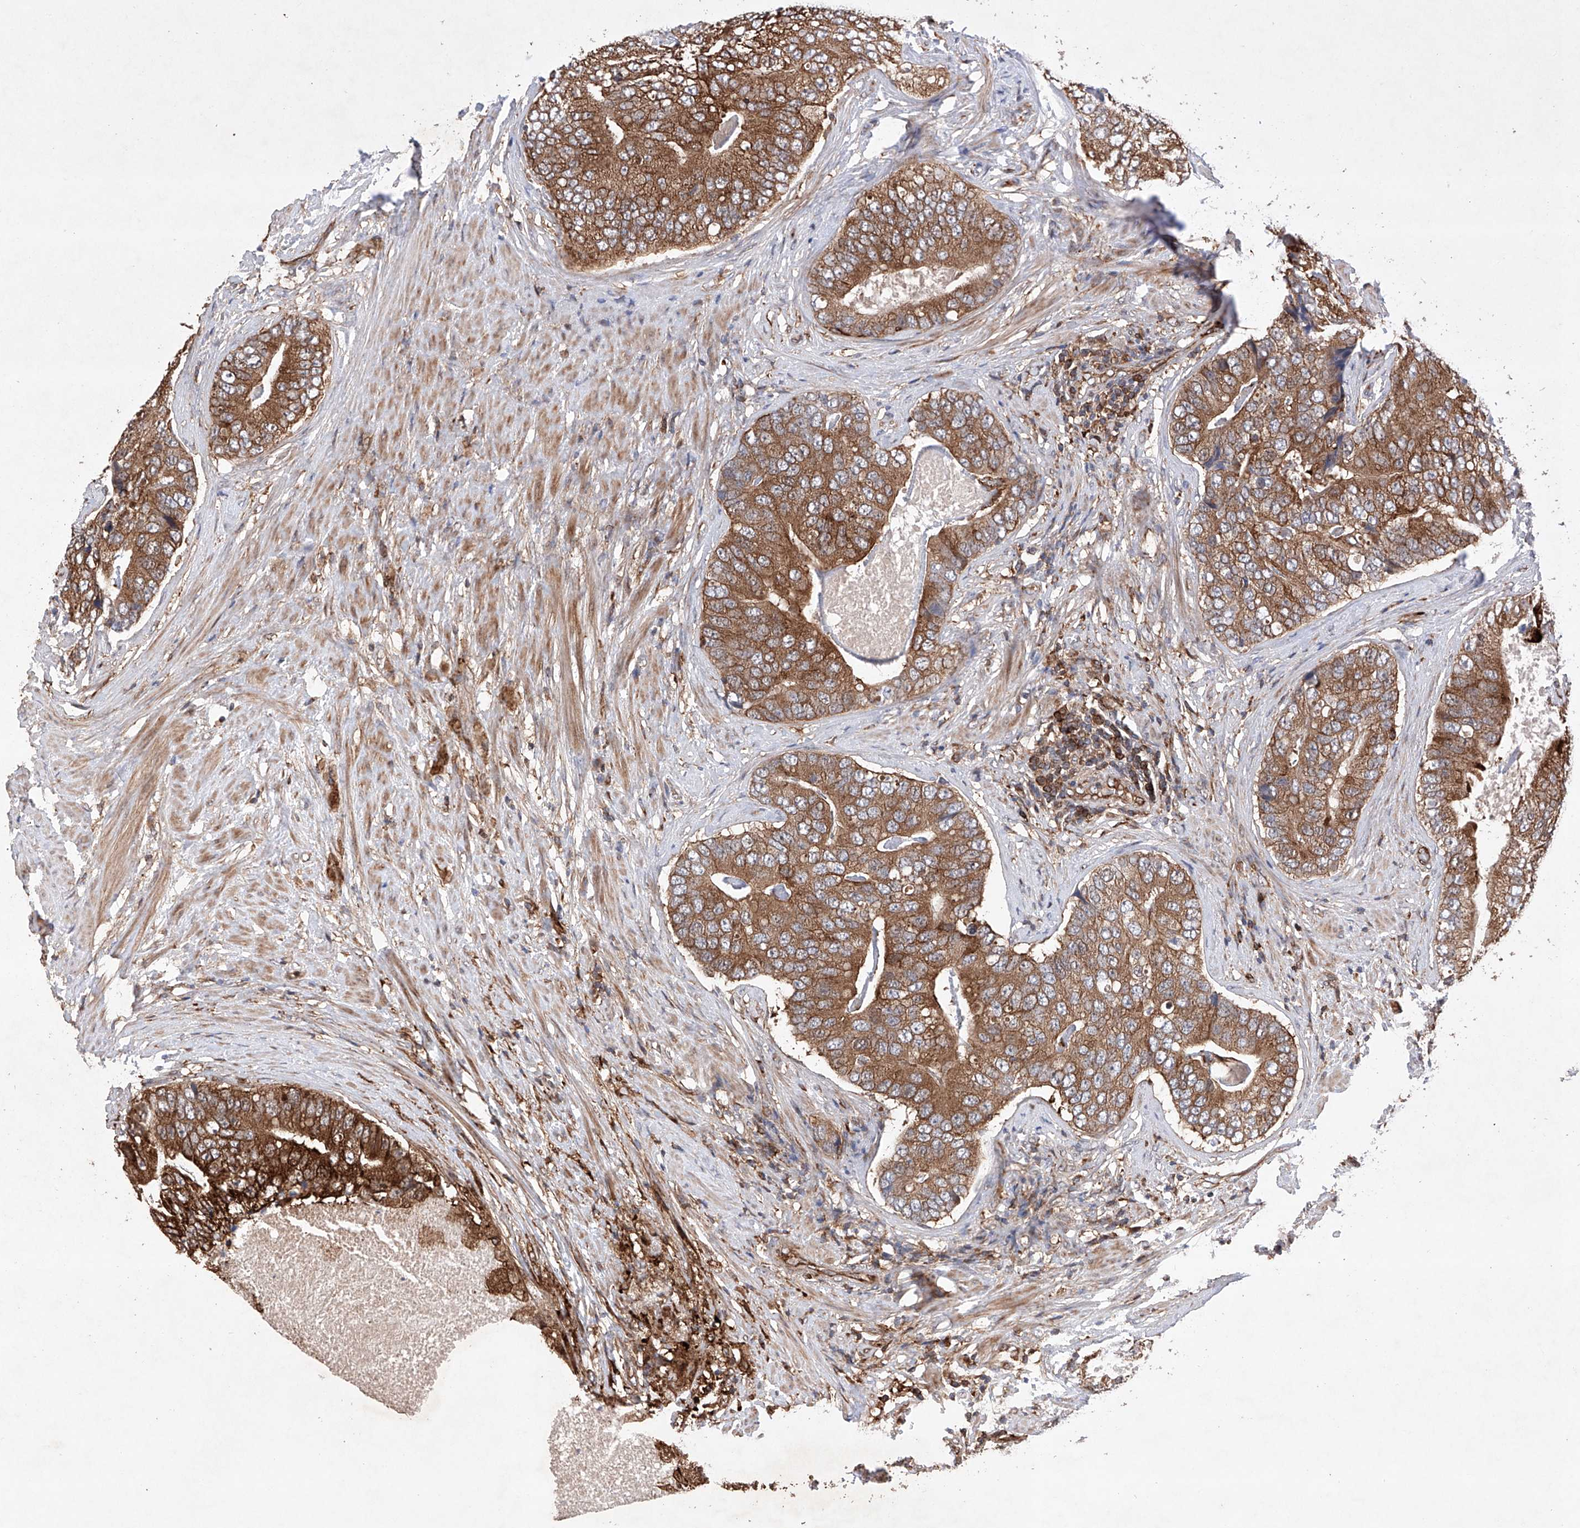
{"staining": {"intensity": "moderate", "quantity": ">75%", "location": "cytoplasmic/membranous"}, "tissue": "prostate cancer", "cell_type": "Tumor cells", "image_type": "cancer", "snomed": [{"axis": "morphology", "description": "Adenocarcinoma, High grade"}, {"axis": "topography", "description": "Prostate"}], "caption": "Immunohistochemistry image of human prostate cancer stained for a protein (brown), which shows medium levels of moderate cytoplasmic/membranous expression in approximately >75% of tumor cells.", "gene": "TIMM23", "patient": {"sex": "male", "age": 70}}